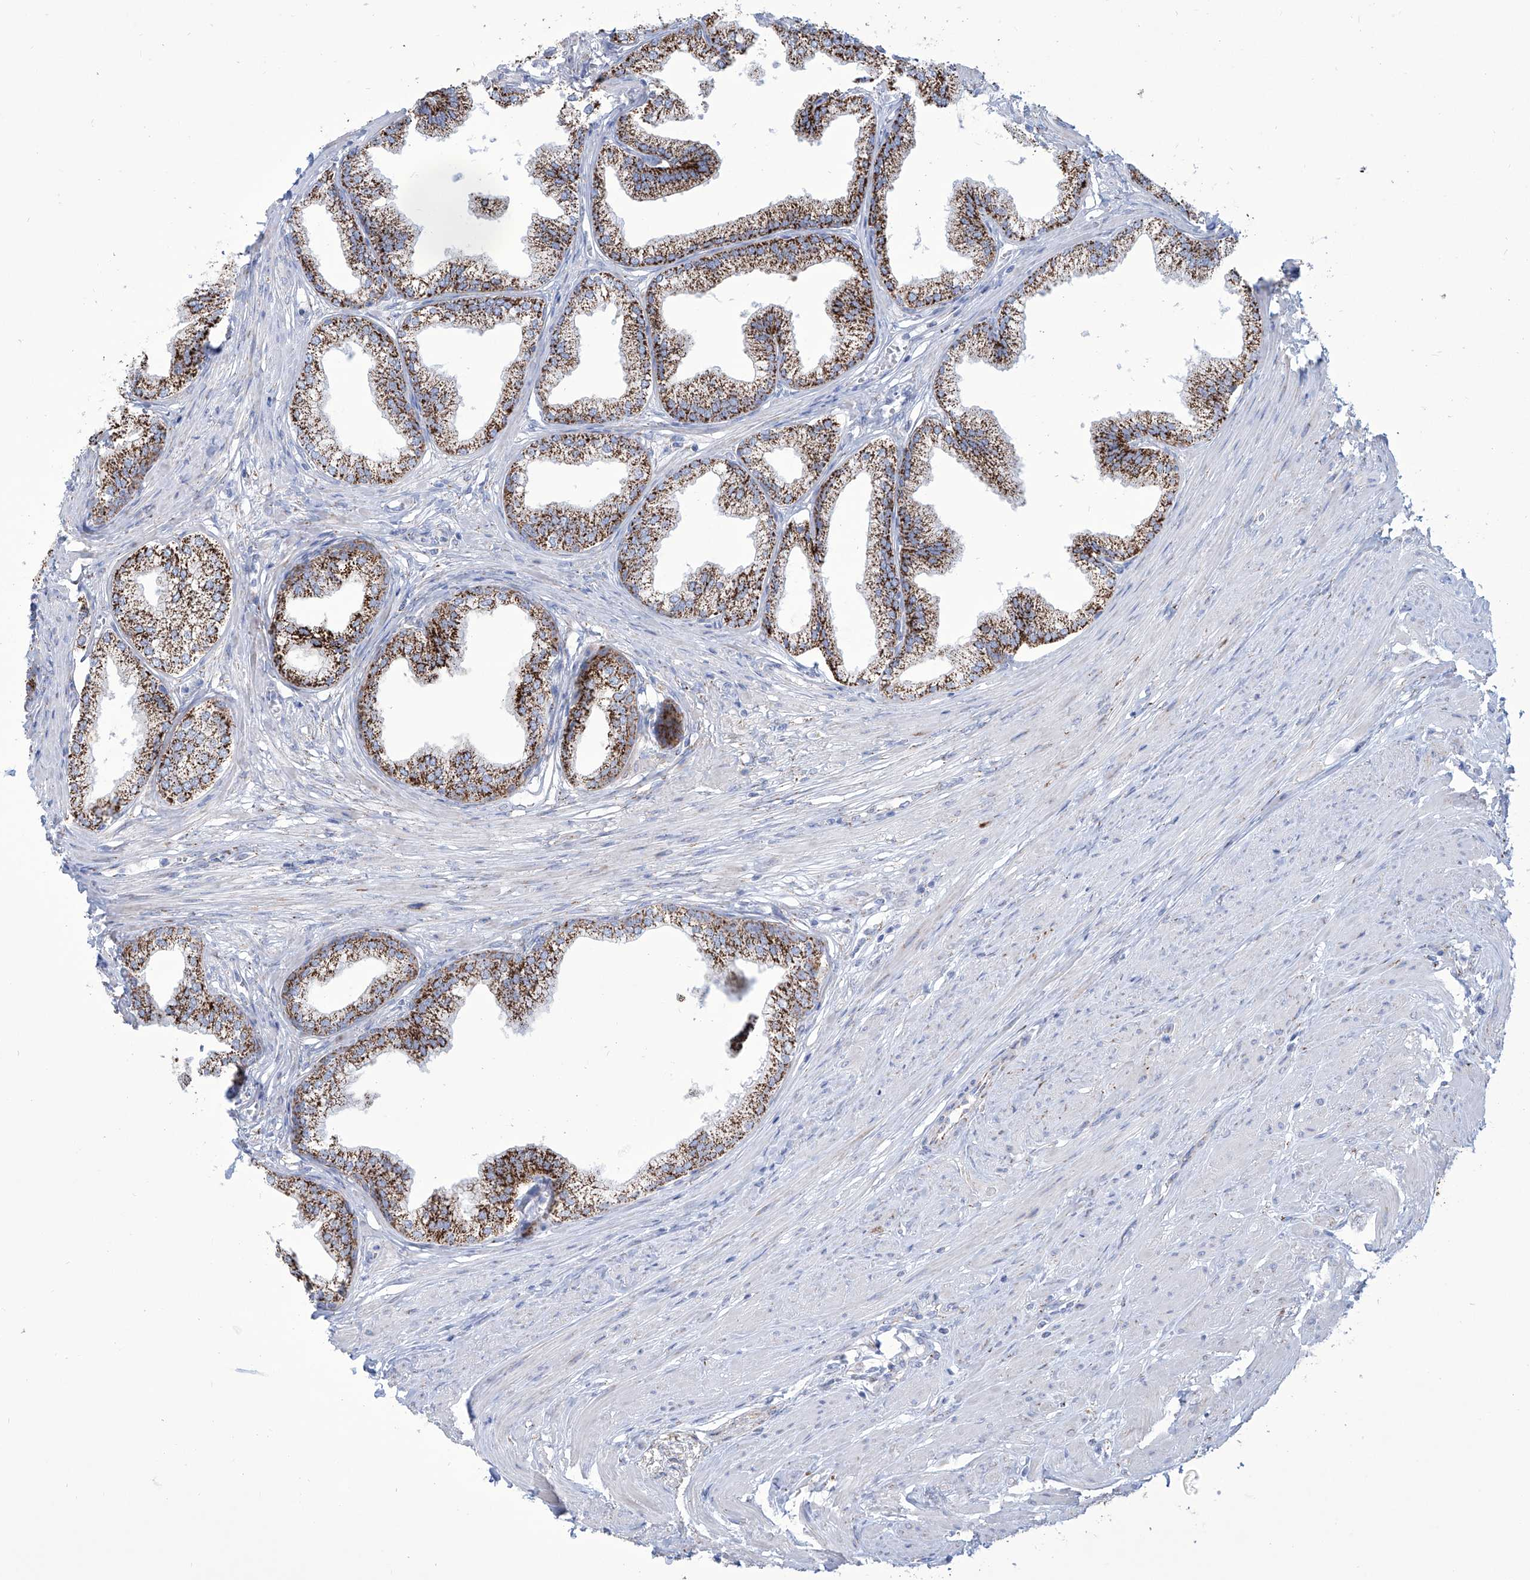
{"staining": {"intensity": "strong", "quantity": ">75%", "location": "cytoplasmic/membranous"}, "tissue": "prostate", "cell_type": "Glandular cells", "image_type": "normal", "snomed": [{"axis": "morphology", "description": "Normal tissue, NOS"}, {"axis": "morphology", "description": "Urothelial carcinoma, Low grade"}, {"axis": "topography", "description": "Urinary bladder"}, {"axis": "topography", "description": "Prostate"}], "caption": "Prostate stained with DAB (3,3'-diaminobenzidine) immunohistochemistry (IHC) exhibits high levels of strong cytoplasmic/membranous staining in approximately >75% of glandular cells.", "gene": "ALDH6A1", "patient": {"sex": "male", "age": 60}}